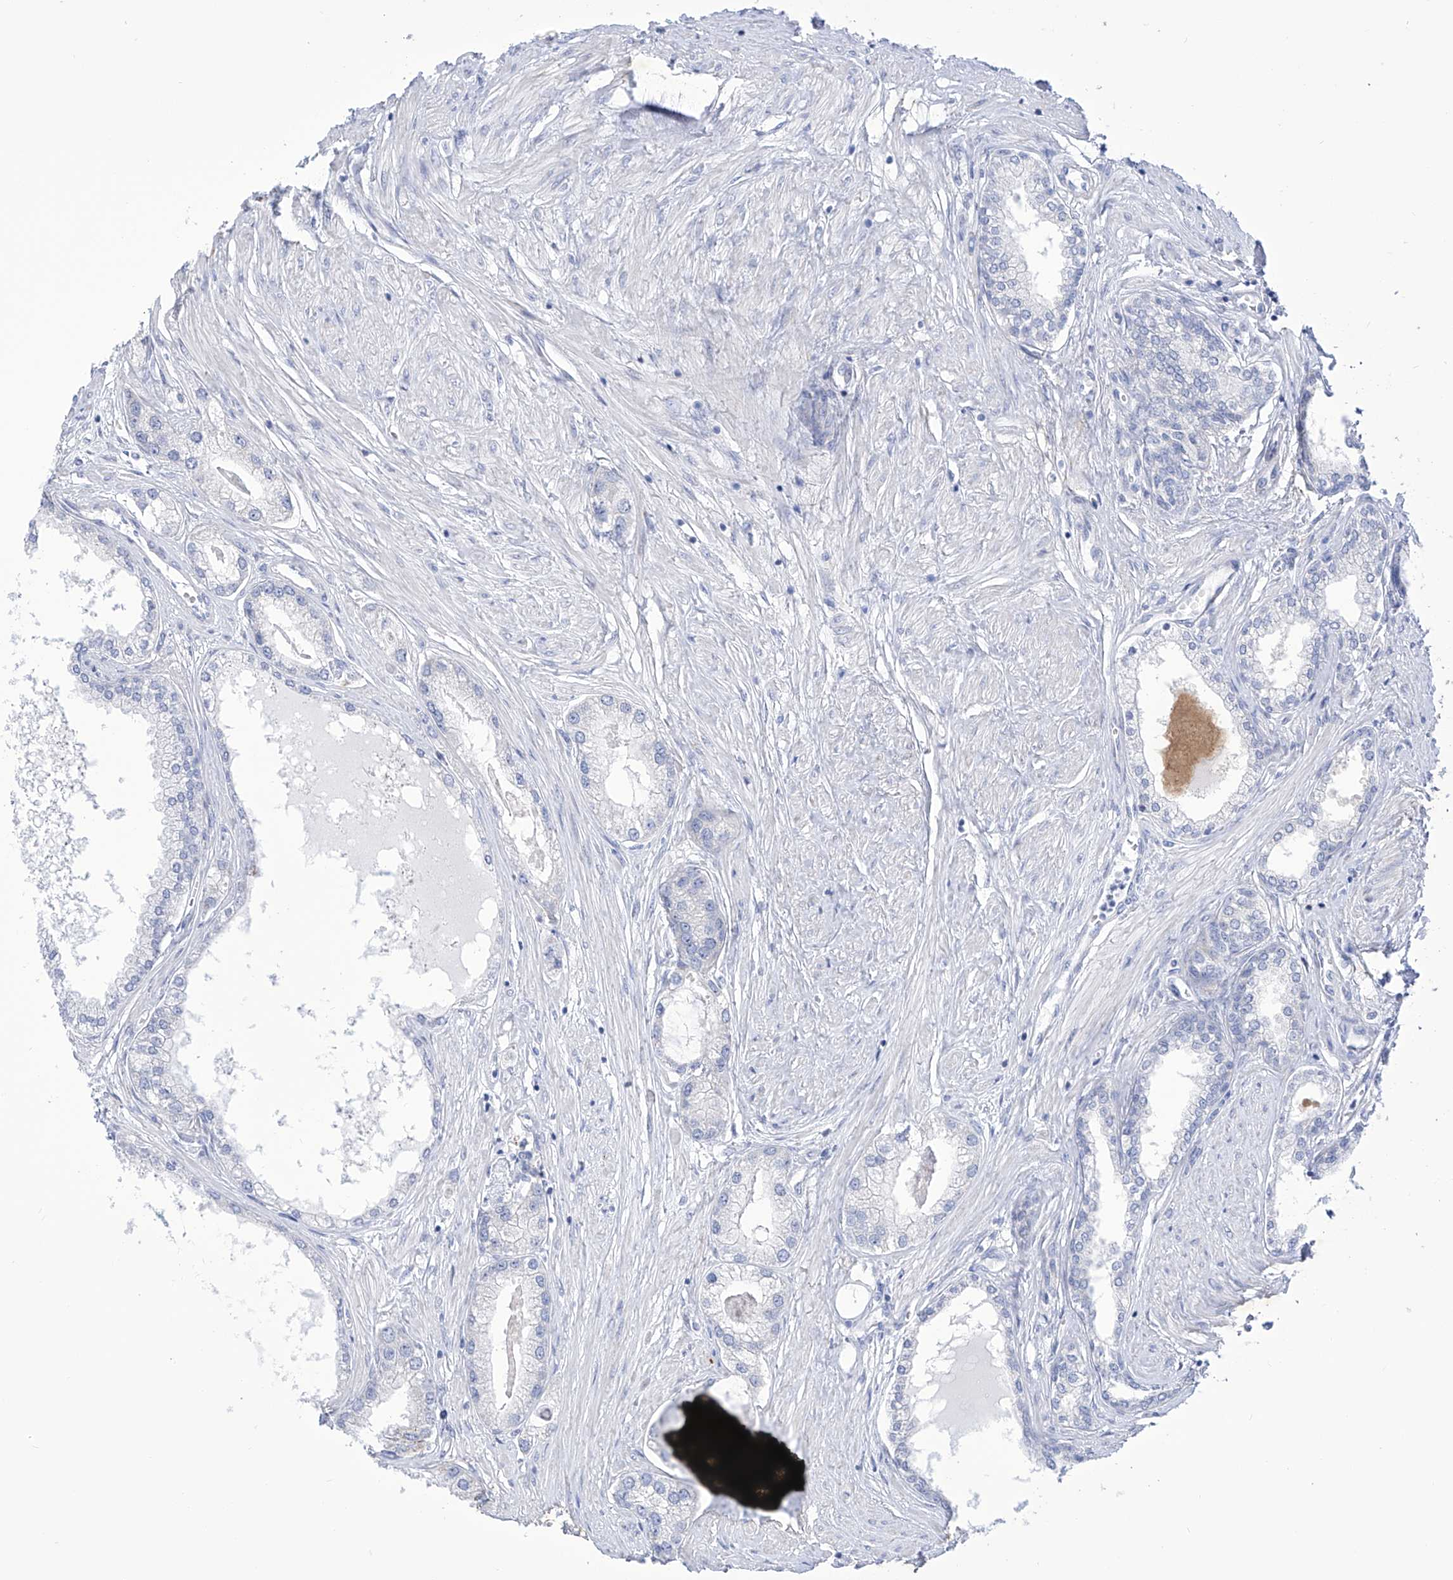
{"staining": {"intensity": "negative", "quantity": "none", "location": "none"}, "tissue": "prostate cancer", "cell_type": "Tumor cells", "image_type": "cancer", "snomed": [{"axis": "morphology", "description": "Adenocarcinoma, Low grade"}, {"axis": "topography", "description": "Prostate"}], "caption": "High magnification brightfield microscopy of prostate cancer stained with DAB (brown) and counterstained with hematoxylin (blue): tumor cells show no significant expression.", "gene": "C1orf87", "patient": {"sex": "male", "age": 62}}